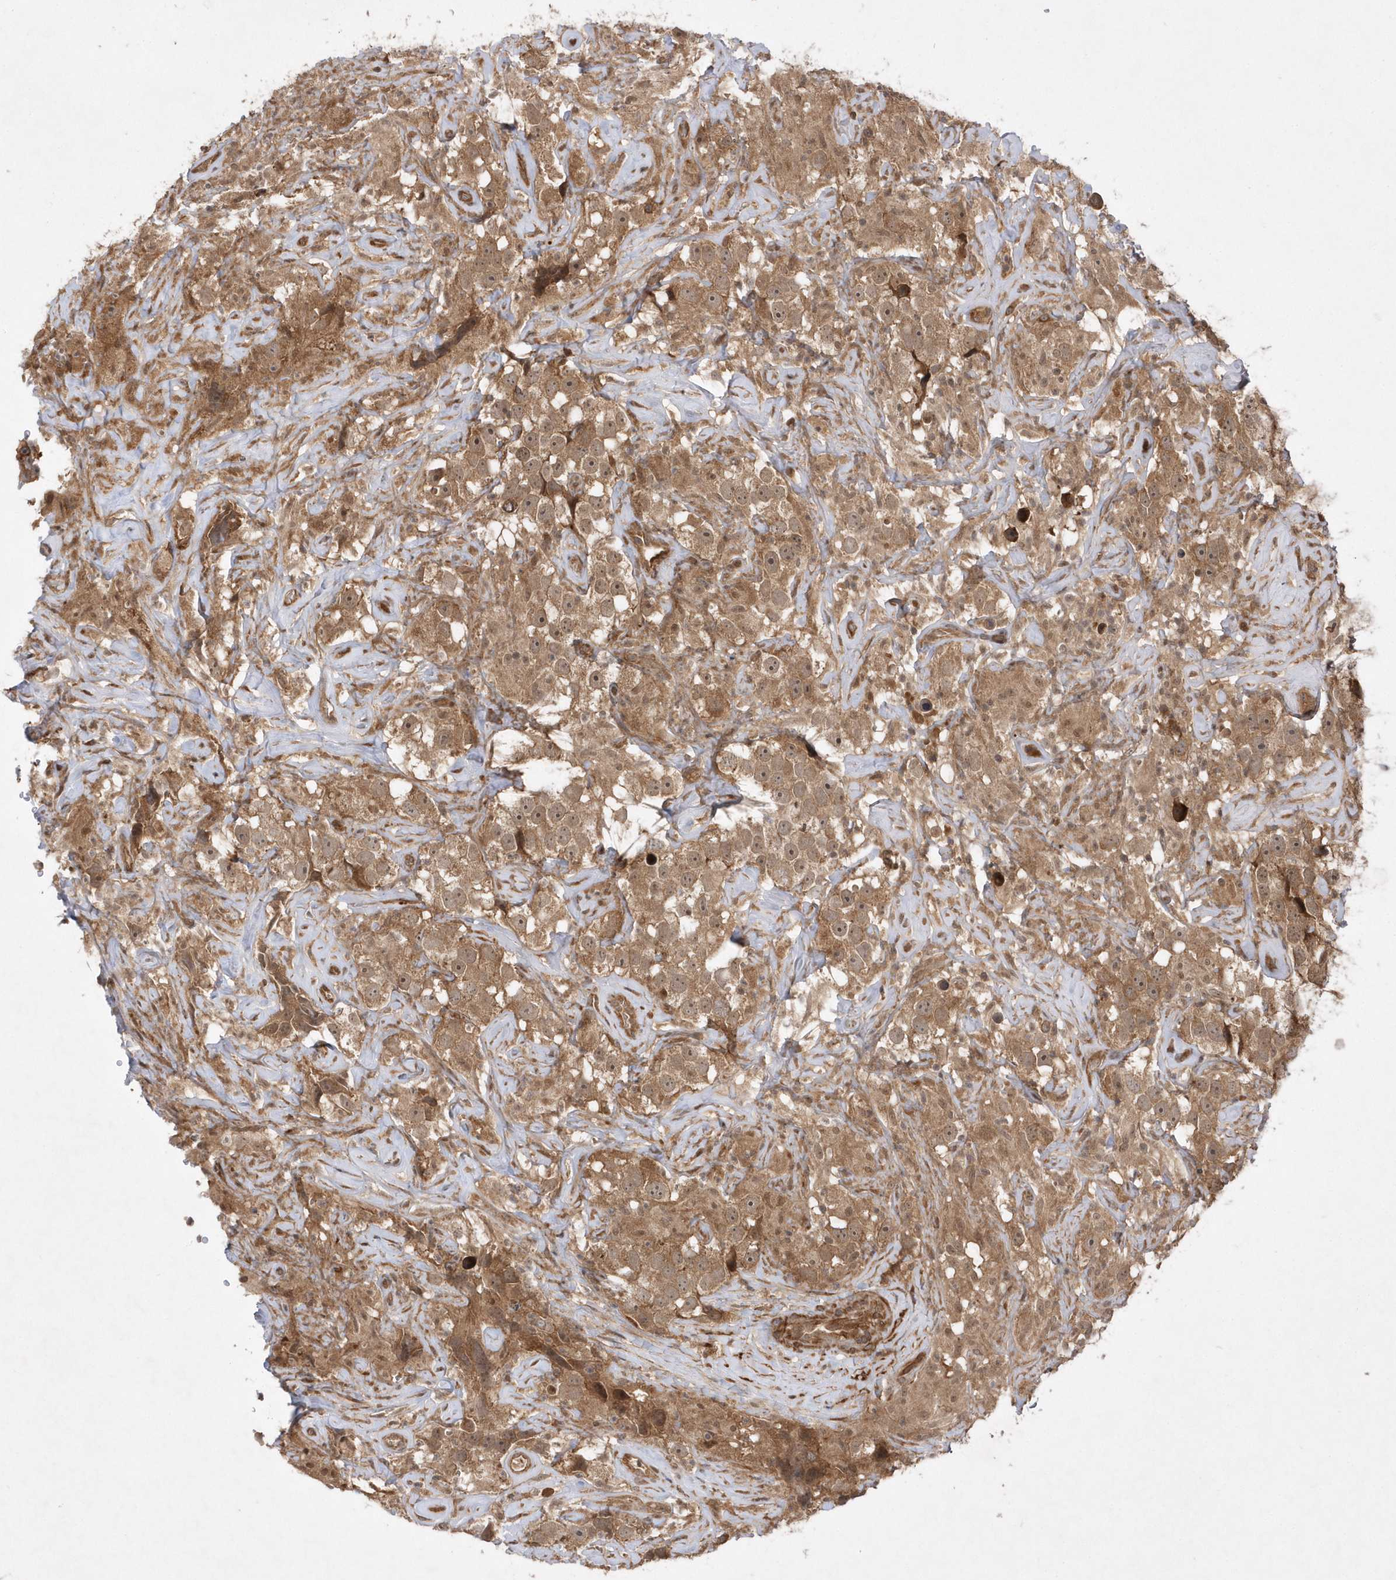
{"staining": {"intensity": "moderate", "quantity": ">75%", "location": "cytoplasmic/membranous,nuclear"}, "tissue": "testis cancer", "cell_type": "Tumor cells", "image_type": "cancer", "snomed": [{"axis": "morphology", "description": "Seminoma, NOS"}, {"axis": "topography", "description": "Testis"}], "caption": "Testis cancer (seminoma) stained with a brown dye exhibits moderate cytoplasmic/membranous and nuclear positive expression in approximately >75% of tumor cells.", "gene": "GFM2", "patient": {"sex": "male", "age": 49}}